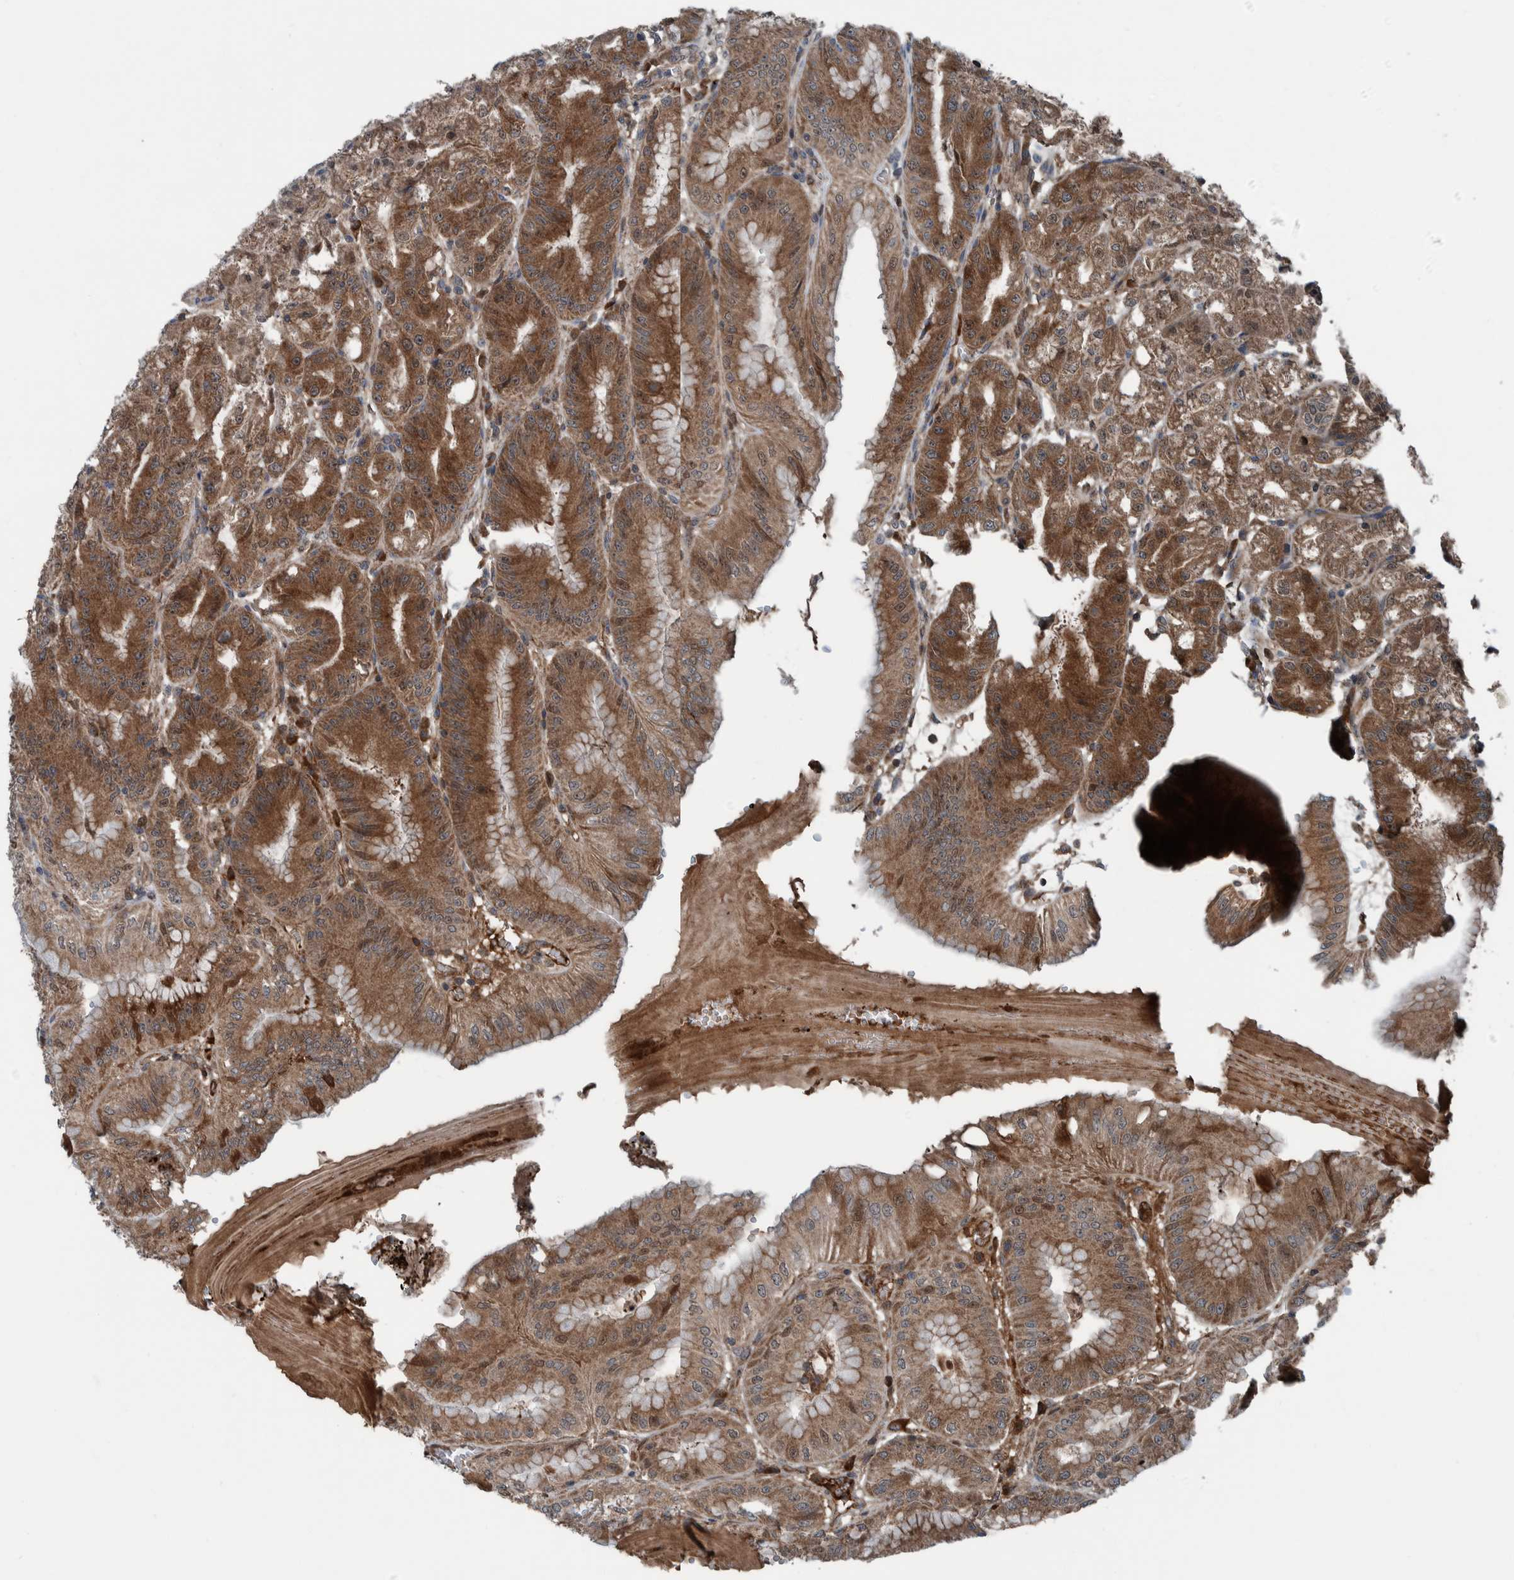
{"staining": {"intensity": "strong", "quantity": ">75%", "location": "cytoplasmic/membranous"}, "tissue": "stomach", "cell_type": "Glandular cells", "image_type": "normal", "snomed": [{"axis": "morphology", "description": "Normal tissue, NOS"}, {"axis": "topography", "description": "Stomach, lower"}], "caption": "Stomach stained with DAB (3,3'-diaminobenzidine) immunohistochemistry (IHC) demonstrates high levels of strong cytoplasmic/membranous positivity in about >75% of glandular cells. The staining was performed using DAB (3,3'-diaminobenzidine) to visualize the protein expression in brown, while the nuclei were stained in blue with hematoxylin (Magnification: 20x).", "gene": "CUEDC1", "patient": {"sex": "male", "age": 71}}